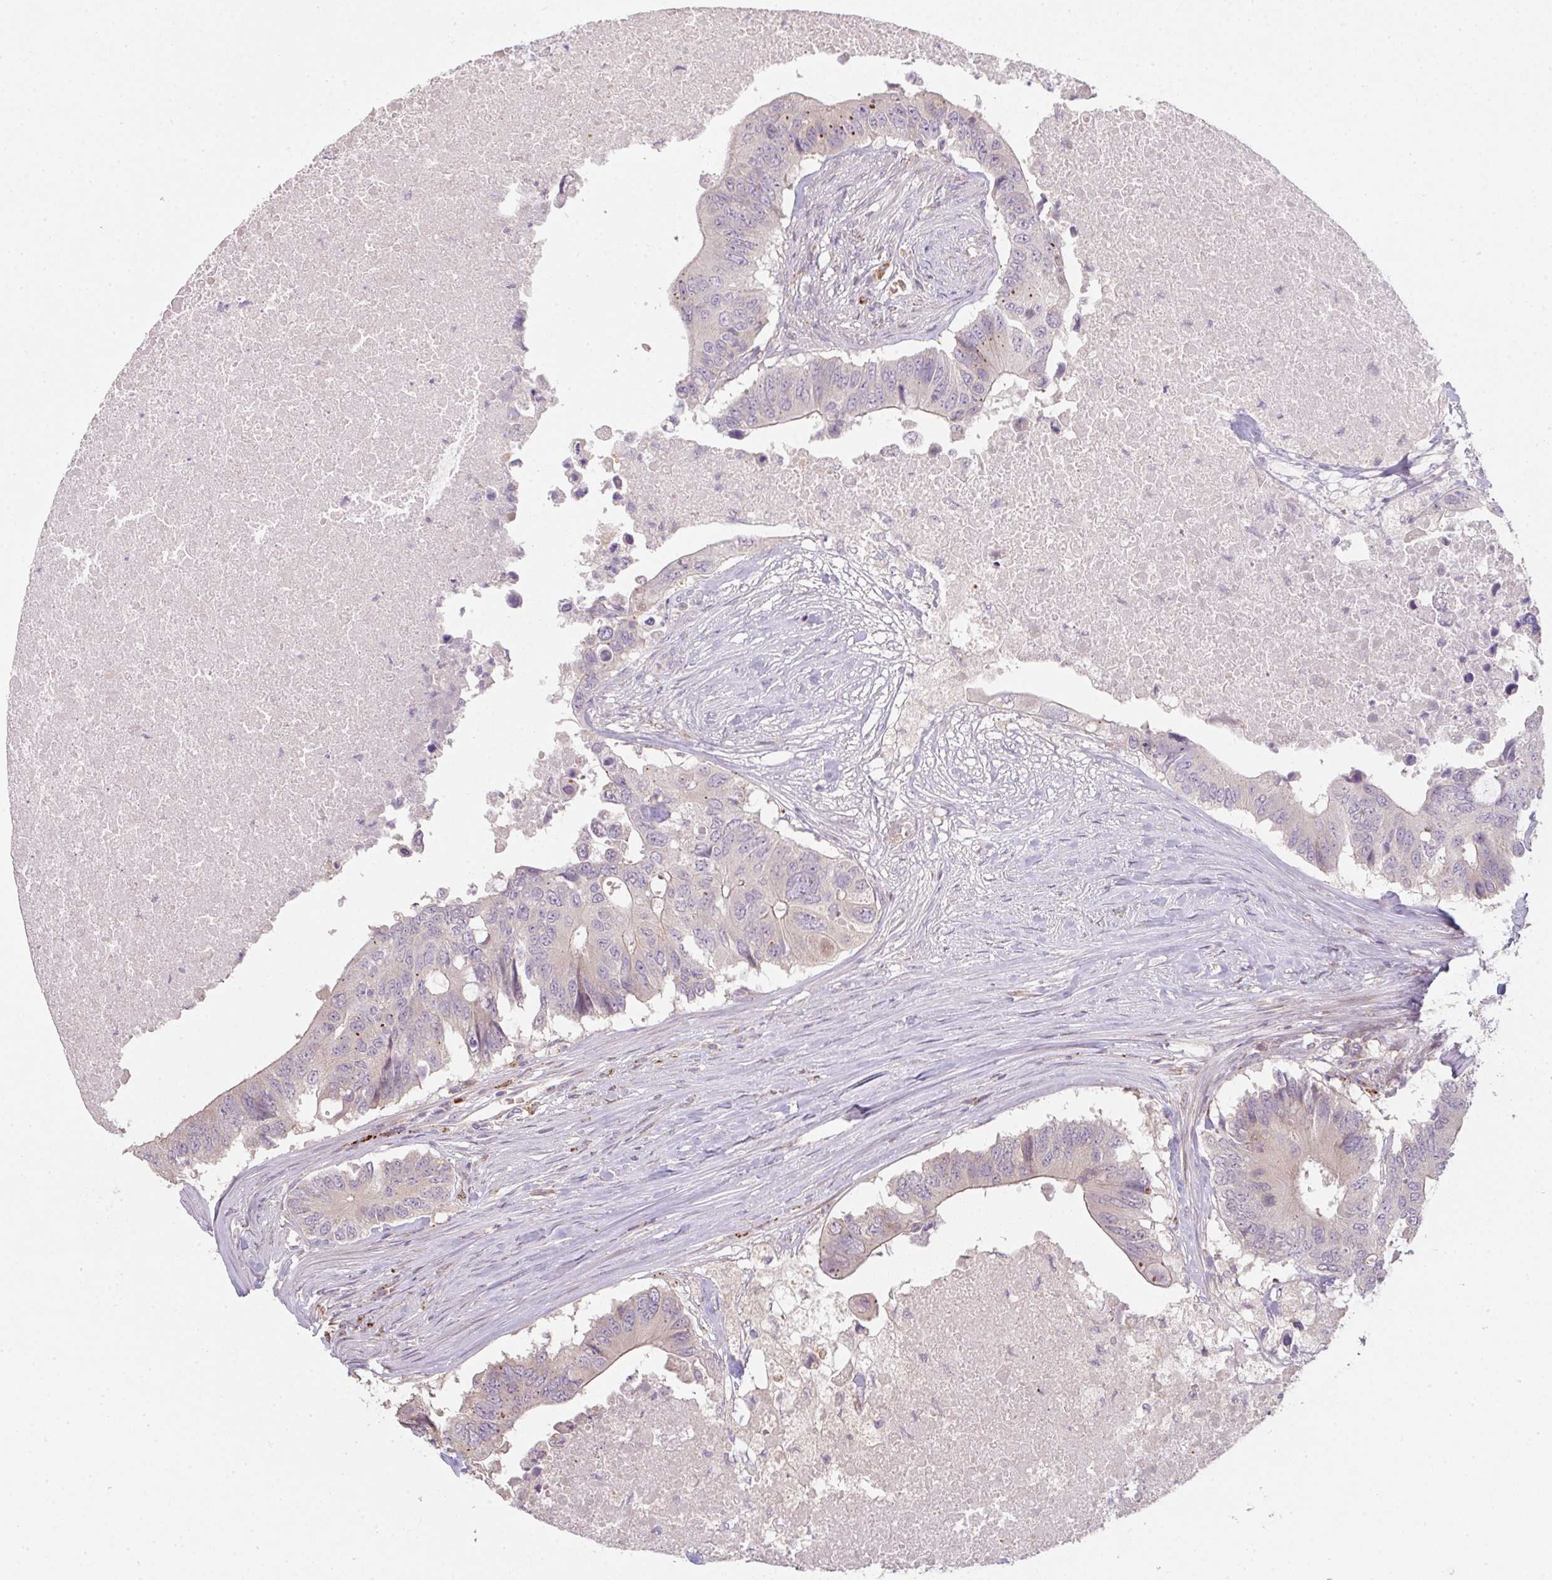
{"staining": {"intensity": "negative", "quantity": "none", "location": "none"}, "tissue": "colorectal cancer", "cell_type": "Tumor cells", "image_type": "cancer", "snomed": [{"axis": "morphology", "description": "Adenocarcinoma, NOS"}, {"axis": "topography", "description": "Colon"}], "caption": "A high-resolution photomicrograph shows immunohistochemistry (IHC) staining of colorectal adenocarcinoma, which reveals no significant staining in tumor cells.", "gene": "TMEM237", "patient": {"sex": "male", "age": 71}}